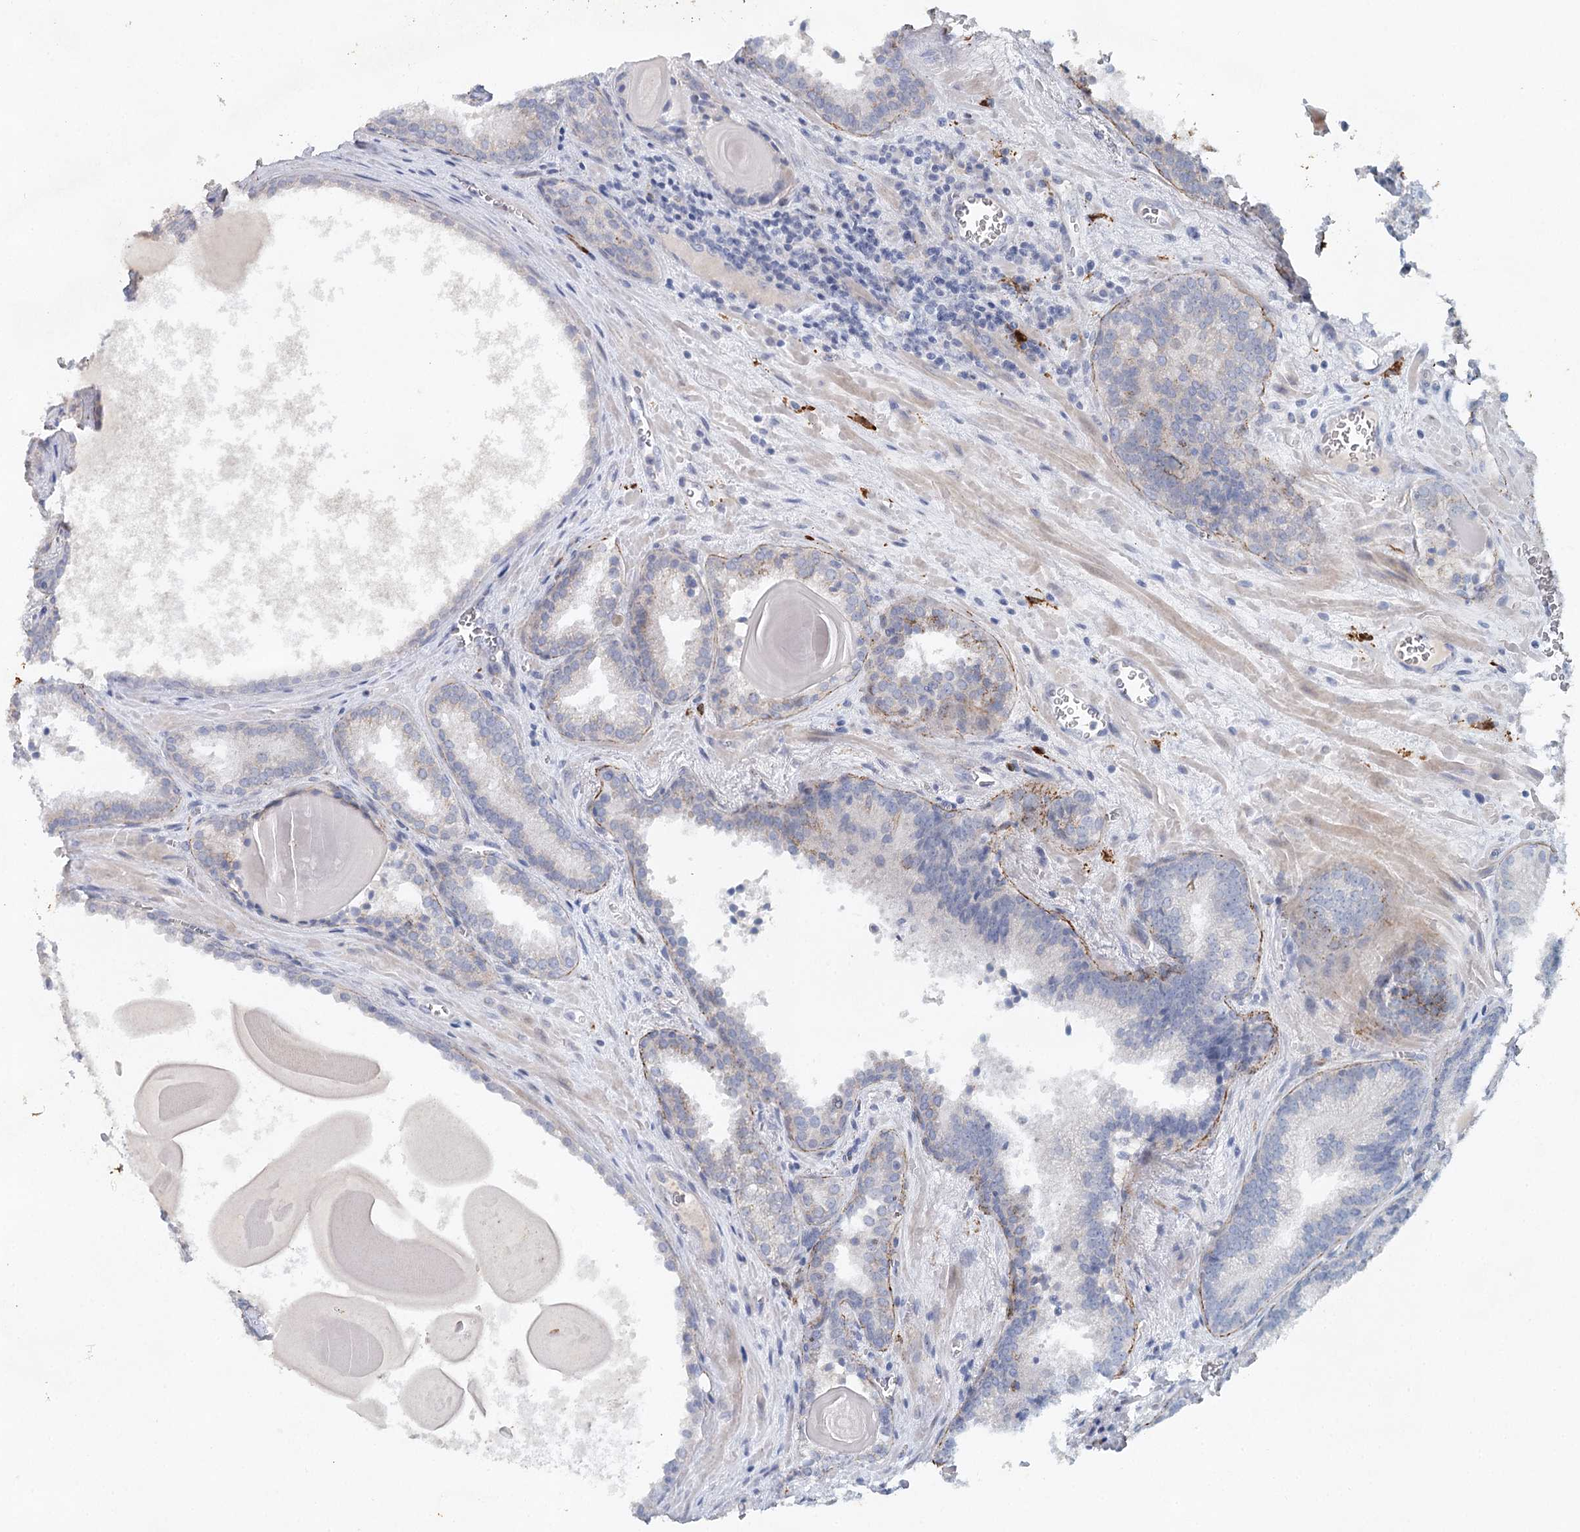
{"staining": {"intensity": "weak", "quantity": "<25%", "location": "cytoplasmic/membranous"}, "tissue": "prostate cancer", "cell_type": "Tumor cells", "image_type": "cancer", "snomed": [{"axis": "morphology", "description": "Adenocarcinoma, High grade"}, {"axis": "topography", "description": "Prostate"}], "caption": "There is no significant staining in tumor cells of prostate cancer (adenocarcinoma (high-grade)).", "gene": "SLC19A3", "patient": {"sex": "male", "age": 66}}